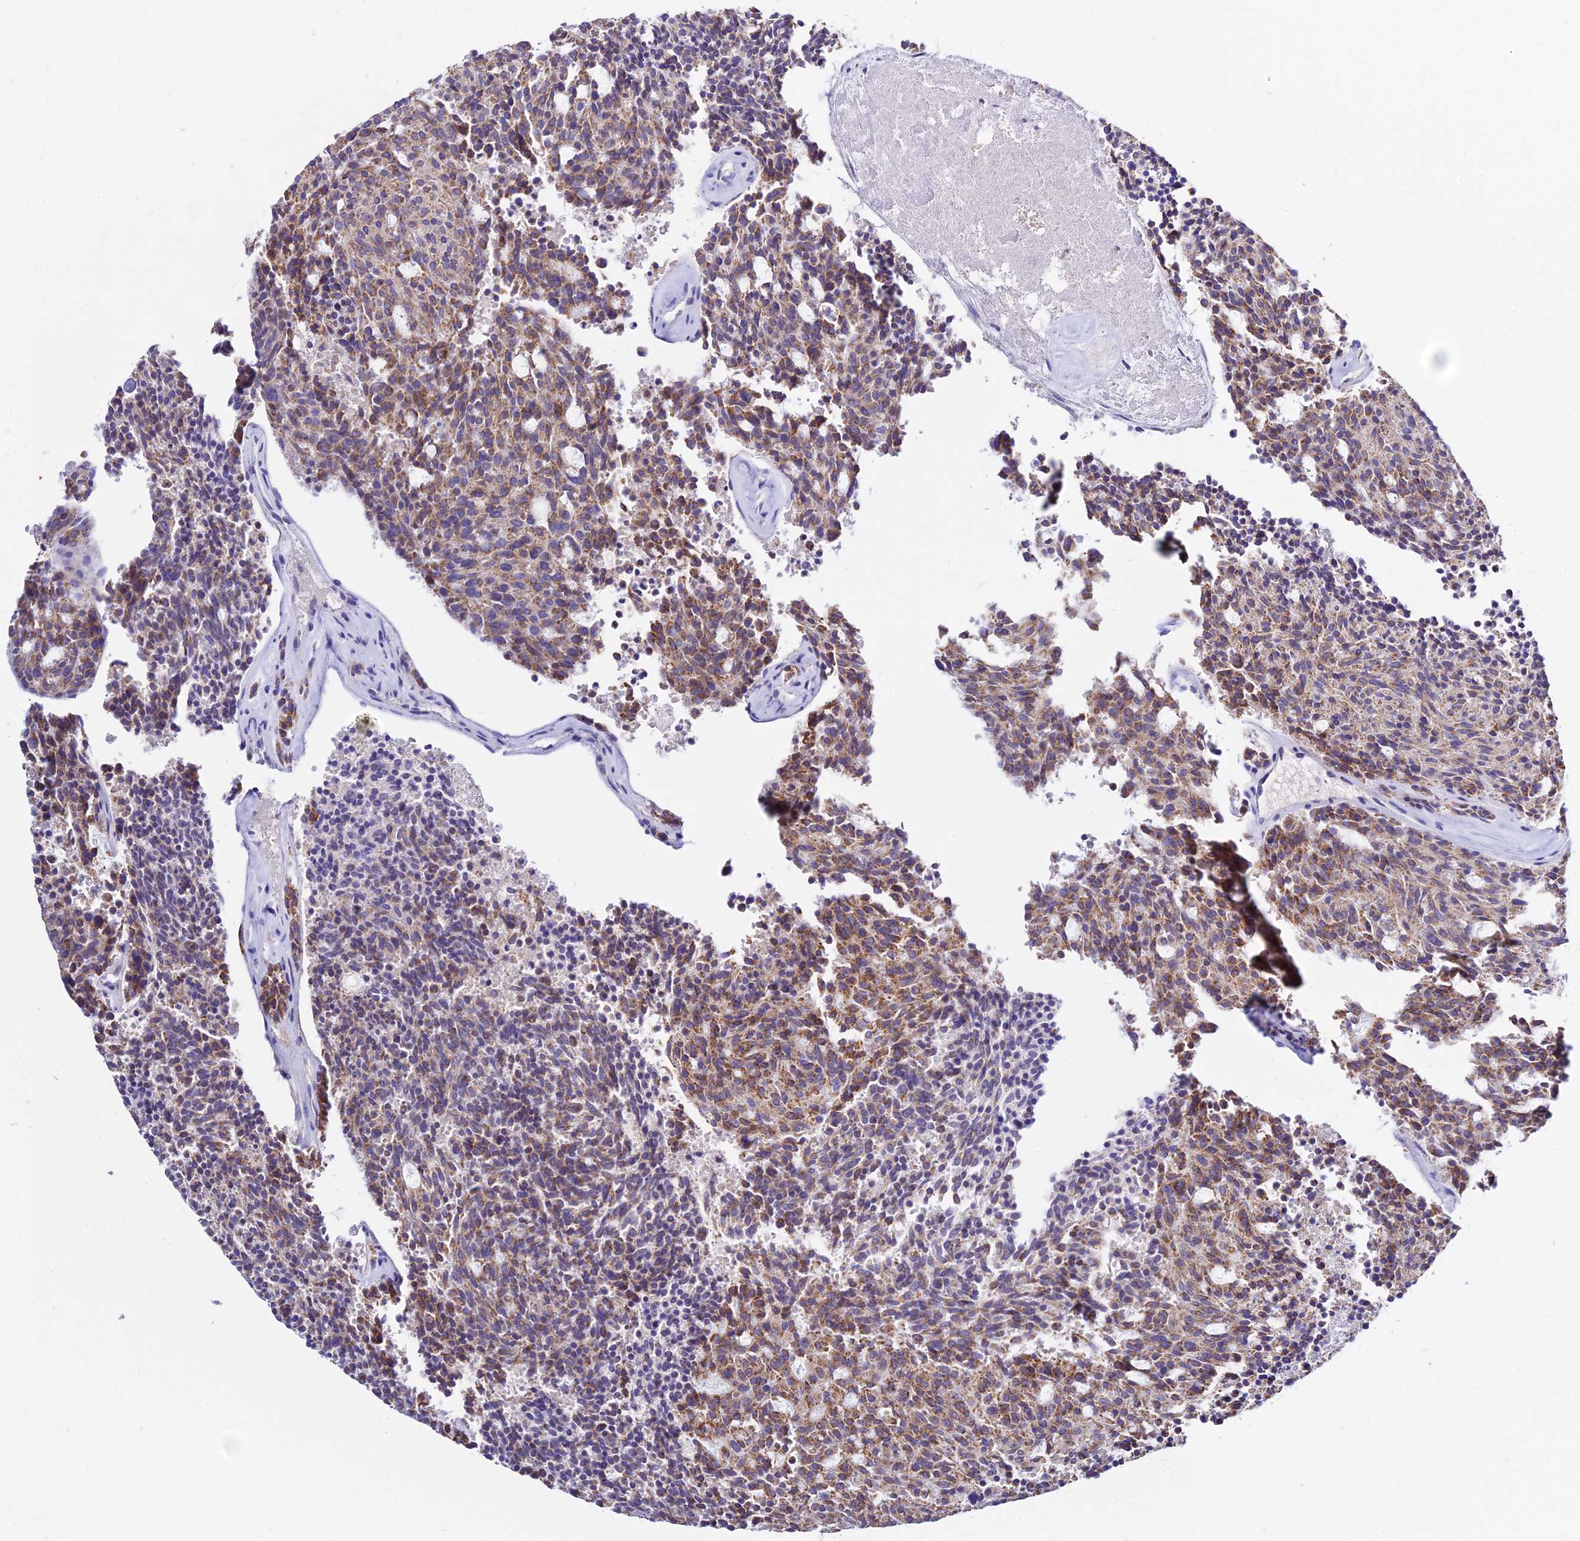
{"staining": {"intensity": "moderate", "quantity": ">75%", "location": "cytoplasmic/membranous"}, "tissue": "carcinoid", "cell_type": "Tumor cells", "image_type": "cancer", "snomed": [{"axis": "morphology", "description": "Carcinoid, malignant, NOS"}, {"axis": "topography", "description": "Pancreas"}], "caption": "The micrograph shows staining of carcinoid, revealing moderate cytoplasmic/membranous protein positivity (brown color) within tumor cells.", "gene": "TYW5", "patient": {"sex": "female", "age": 54}}